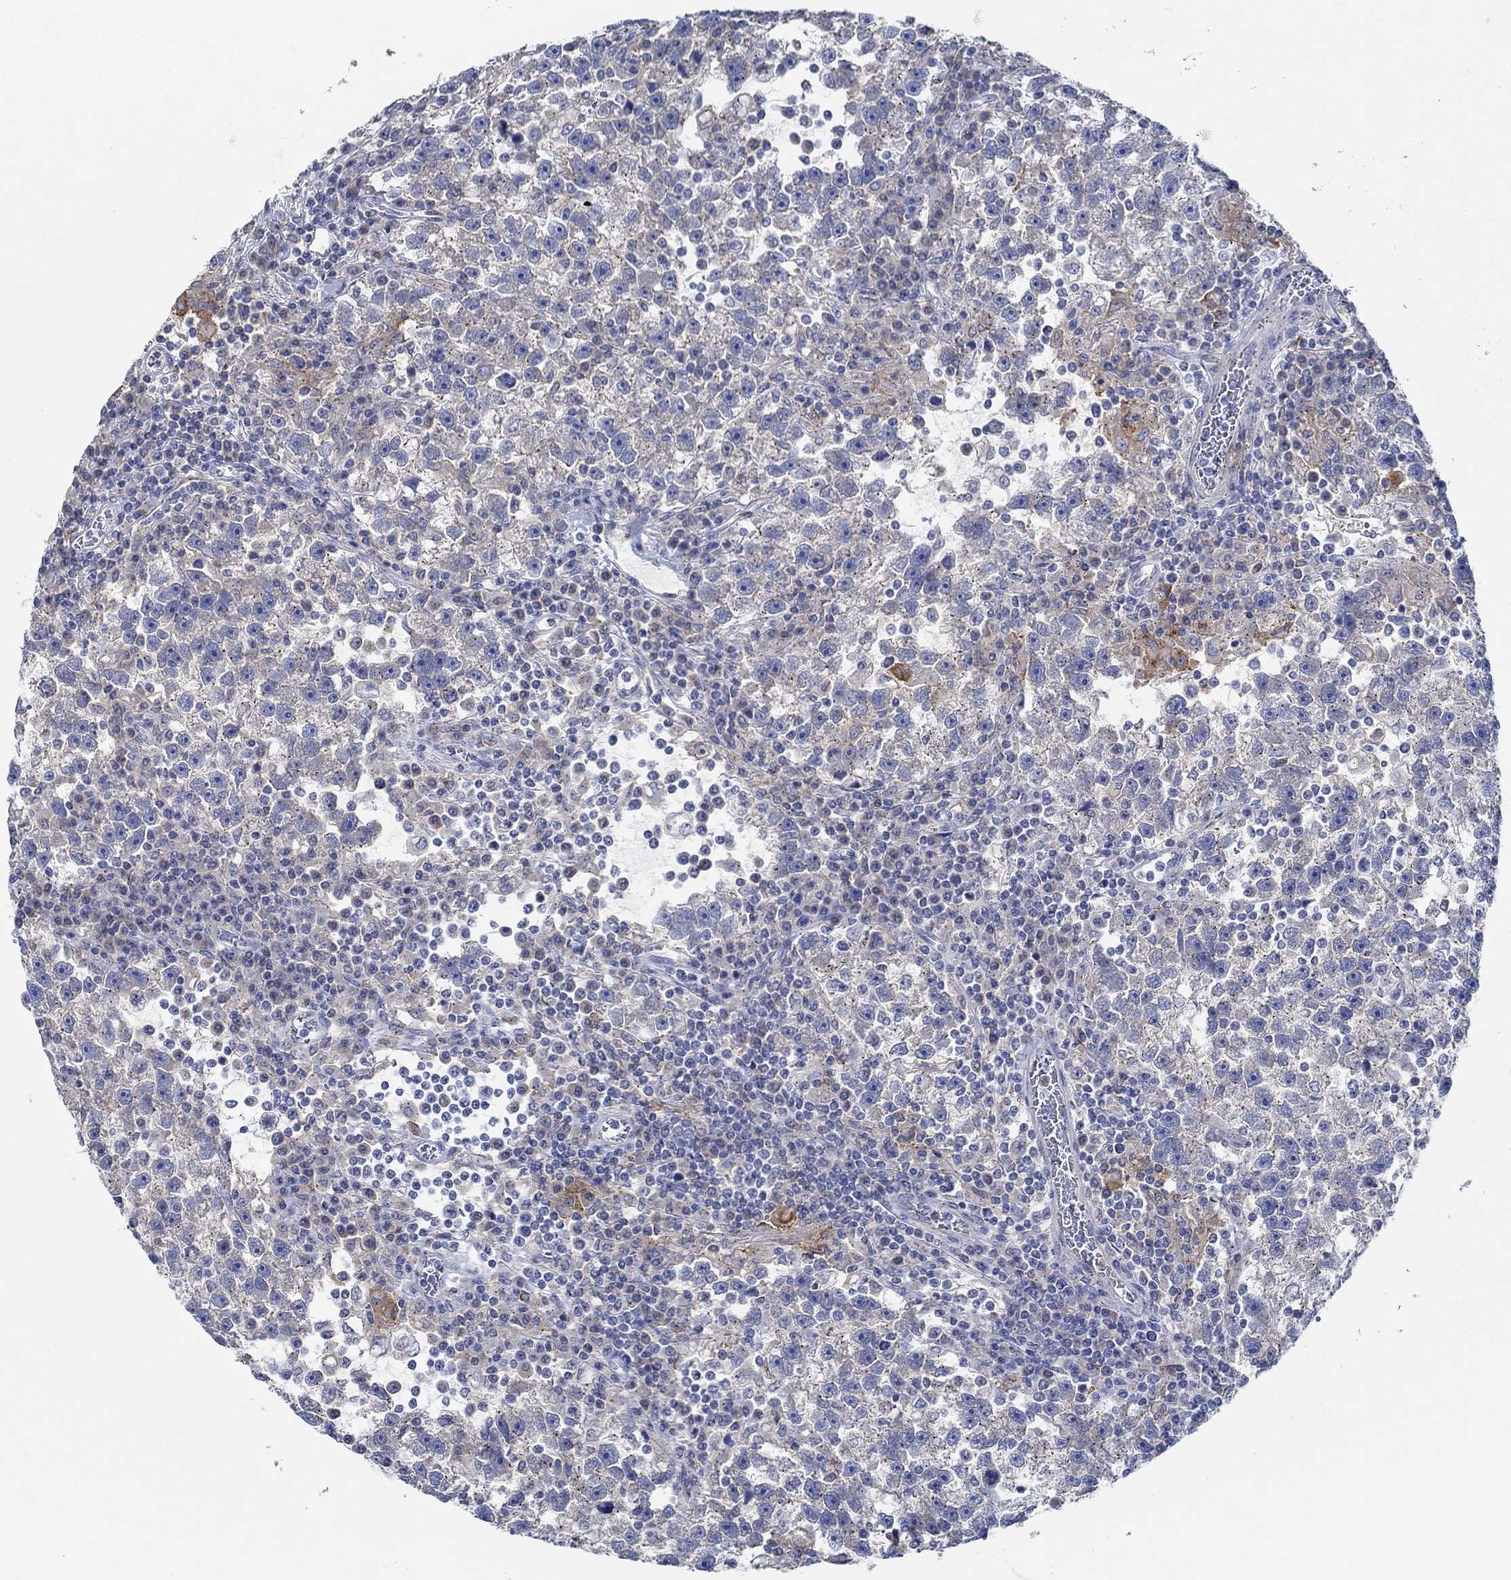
{"staining": {"intensity": "negative", "quantity": "none", "location": "none"}, "tissue": "testis cancer", "cell_type": "Tumor cells", "image_type": "cancer", "snomed": [{"axis": "morphology", "description": "Seminoma, NOS"}, {"axis": "topography", "description": "Testis"}], "caption": "High magnification brightfield microscopy of testis seminoma stained with DAB (3,3'-diaminobenzidine) (brown) and counterstained with hematoxylin (blue): tumor cells show no significant positivity.", "gene": "CPM", "patient": {"sex": "male", "age": 47}}